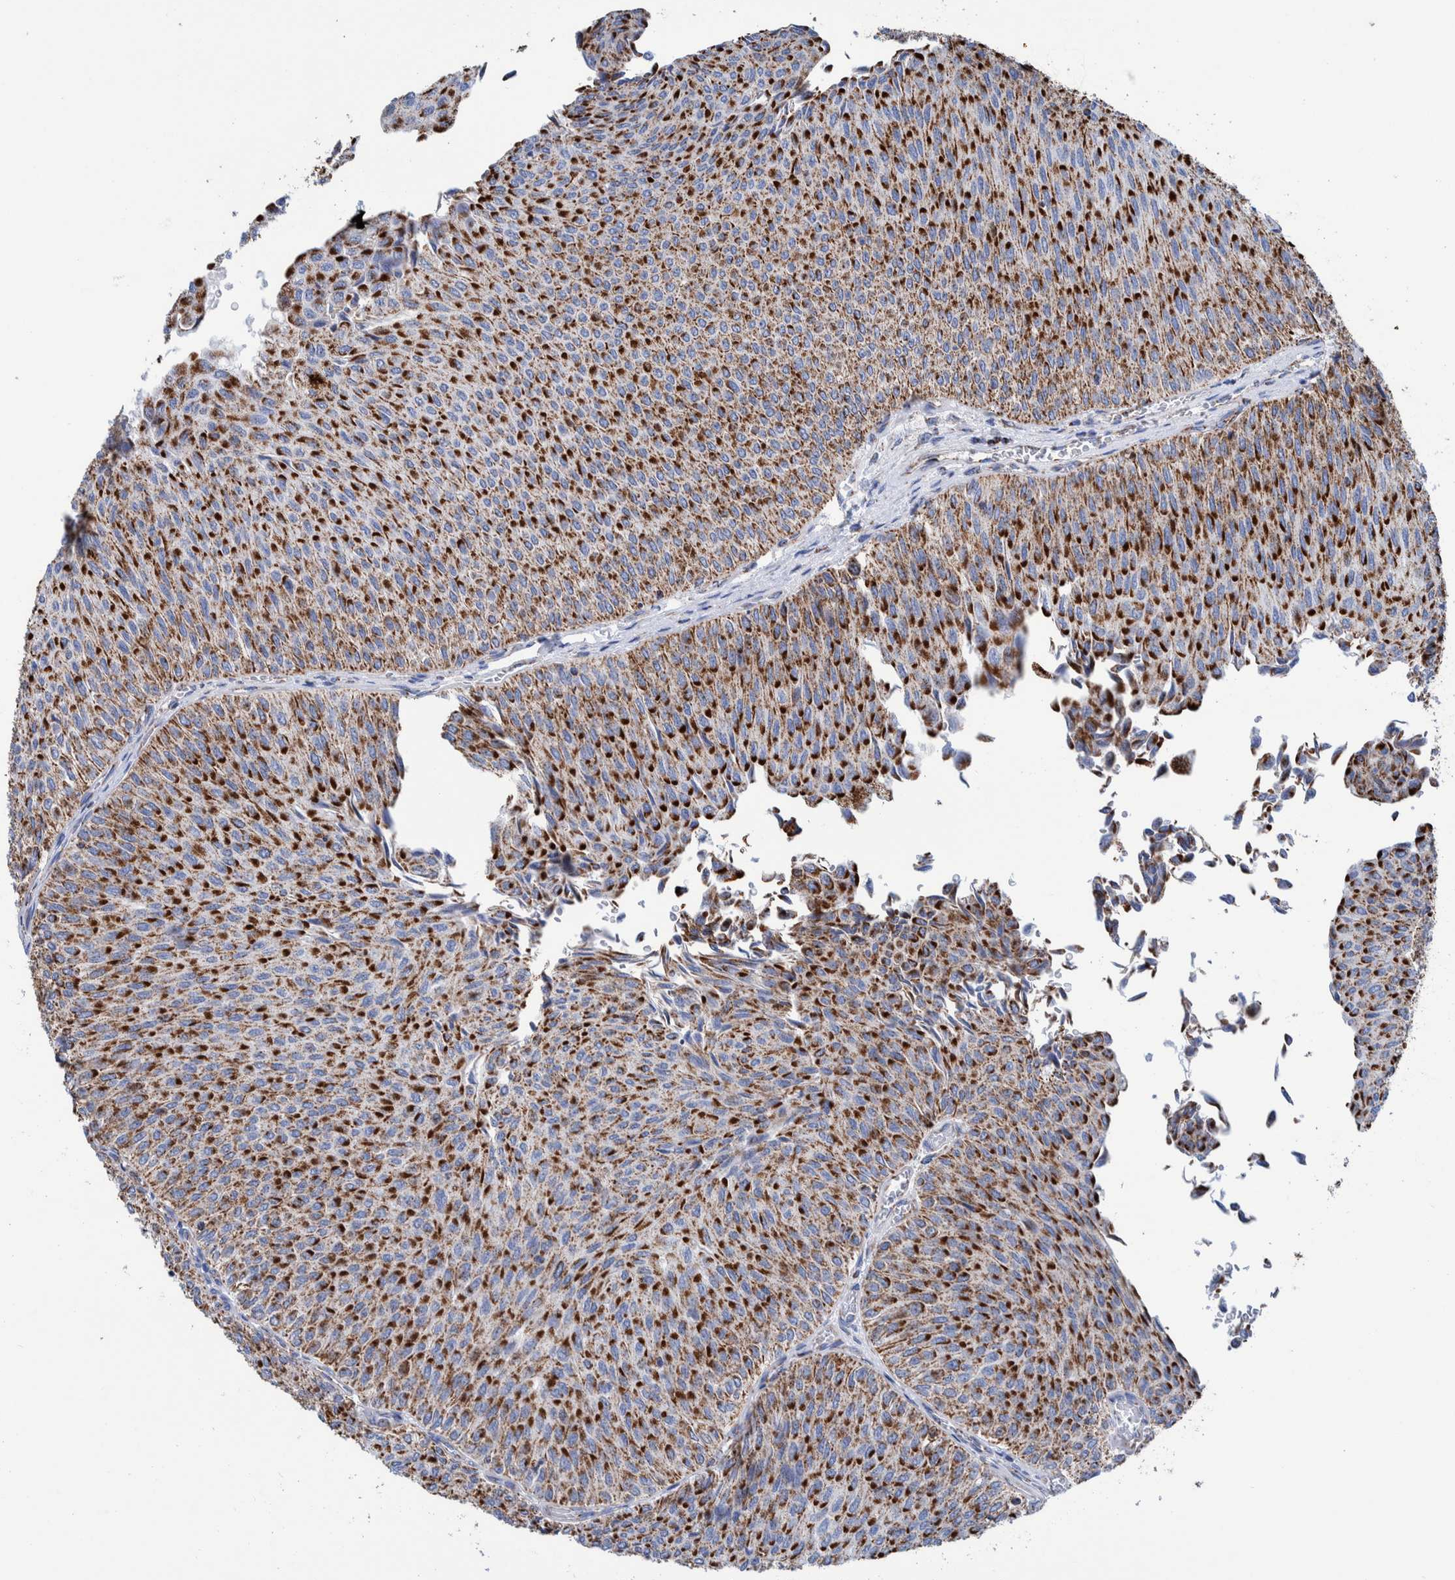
{"staining": {"intensity": "strong", "quantity": ">75%", "location": "cytoplasmic/membranous"}, "tissue": "urothelial cancer", "cell_type": "Tumor cells", "image_type": "cancer", "snomed": [{"axis": "morphology", "description": "Urothelial carcinoma, Low grade"}, {"axis": "topography", "description": "Urinary bladder"}], "caption": "About >75% of tumor cells in human urothelial cancer show strong cytoplasmic/membranous protein expression as visualized by brown immunohistochemical staining.", "gene": "DECR1", "patient": {"sex": "male", "age": 78}}